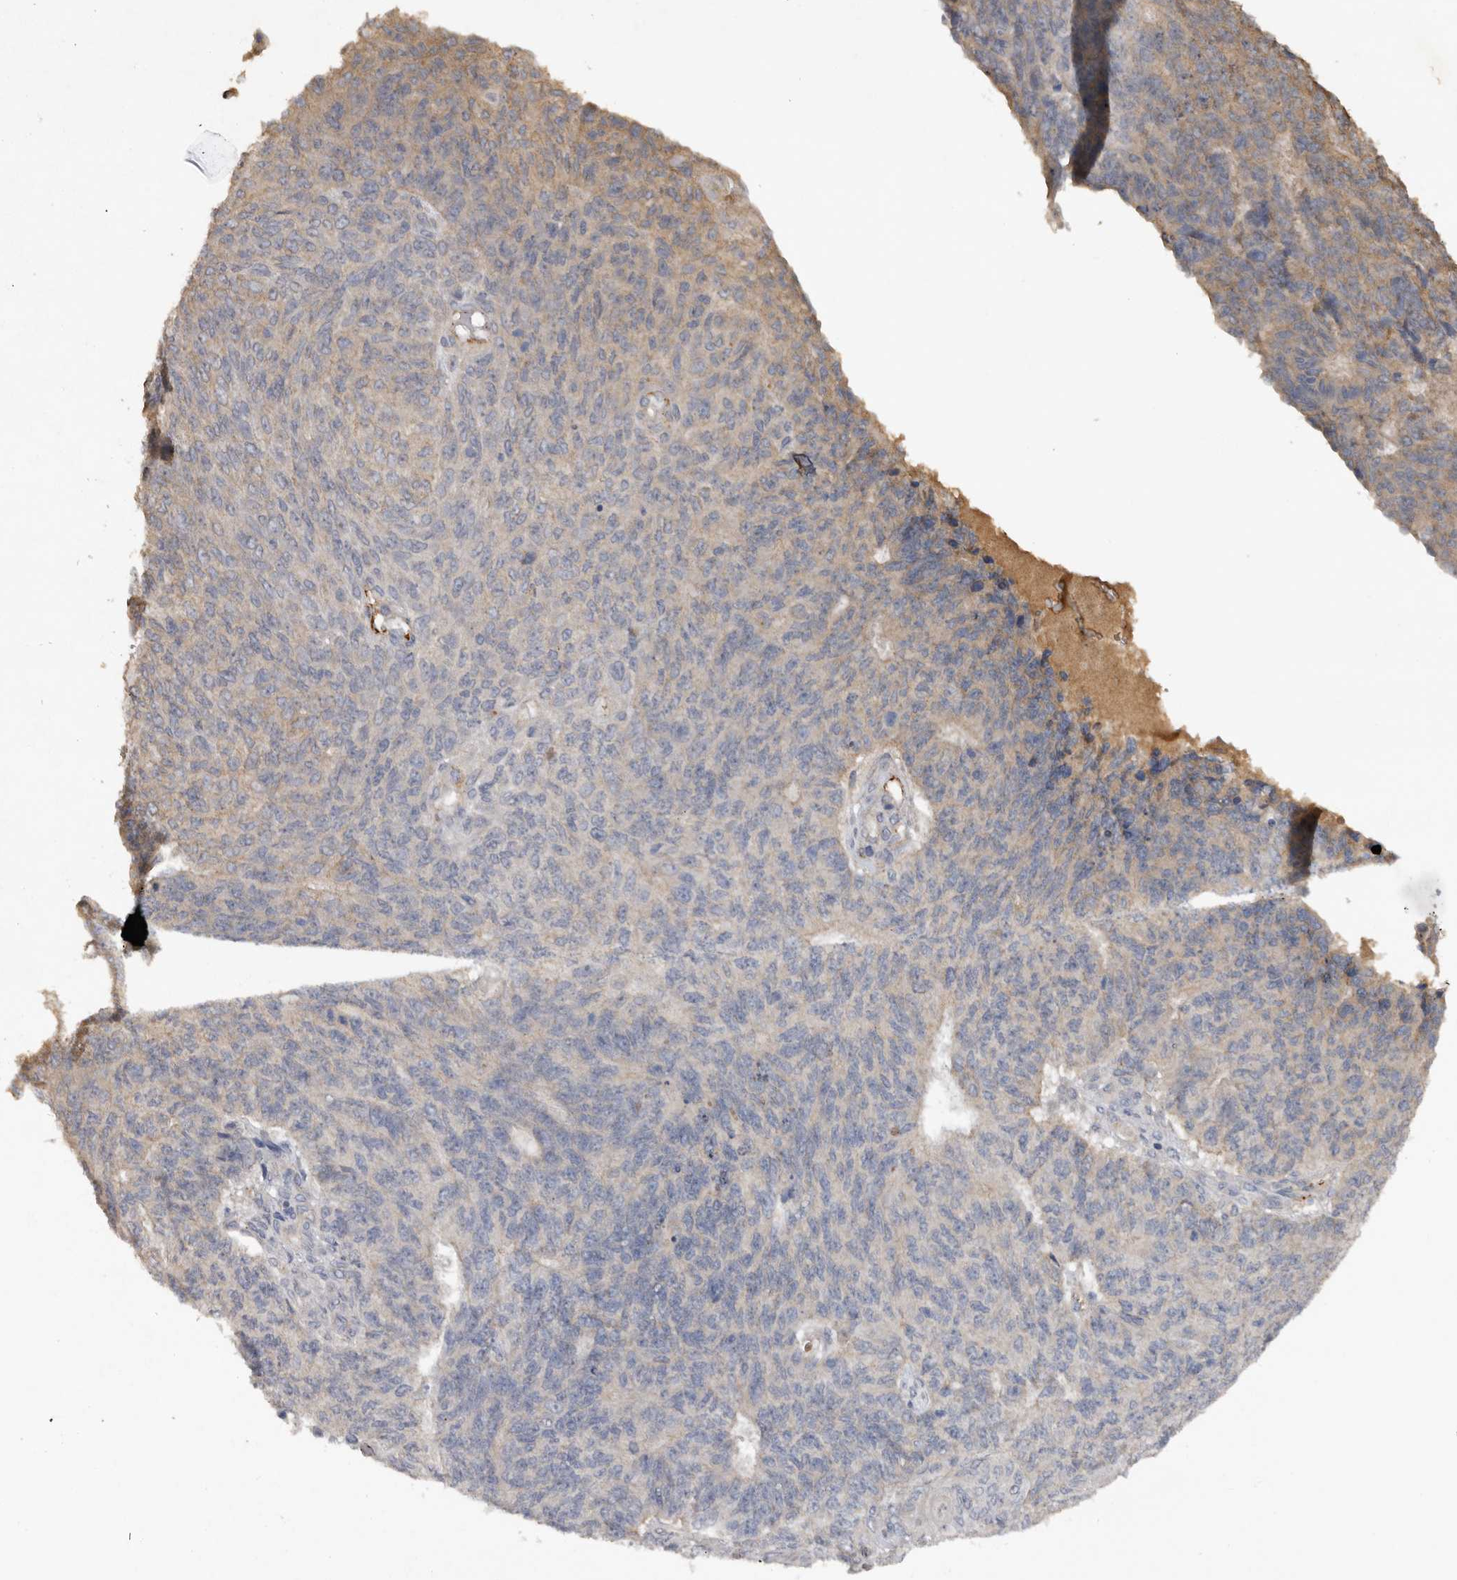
{"staining": {"intensity": "weak", "quantity": "<25%", "location": "cytoplasmic/membranous"}, "tissue": "endometrial cancer", "cell_type": "Tumor cells", "image_type": "cancer", "snomed": [{"axis": "morphology", "description": "Adenocarcinoma, NOS"}, {"axis": "topography", "description": "Endometrium"}], "caption": "Photomicrograph shows no protein expression in tumor cells of adenocarcinoma (endometrial) tissue. The staining is performed using DAB brown chromogen with nuclei counter-stained in using hematoxylin.", "gene": "HYAL4", "patient": {"sex": "female", "age": 32}}